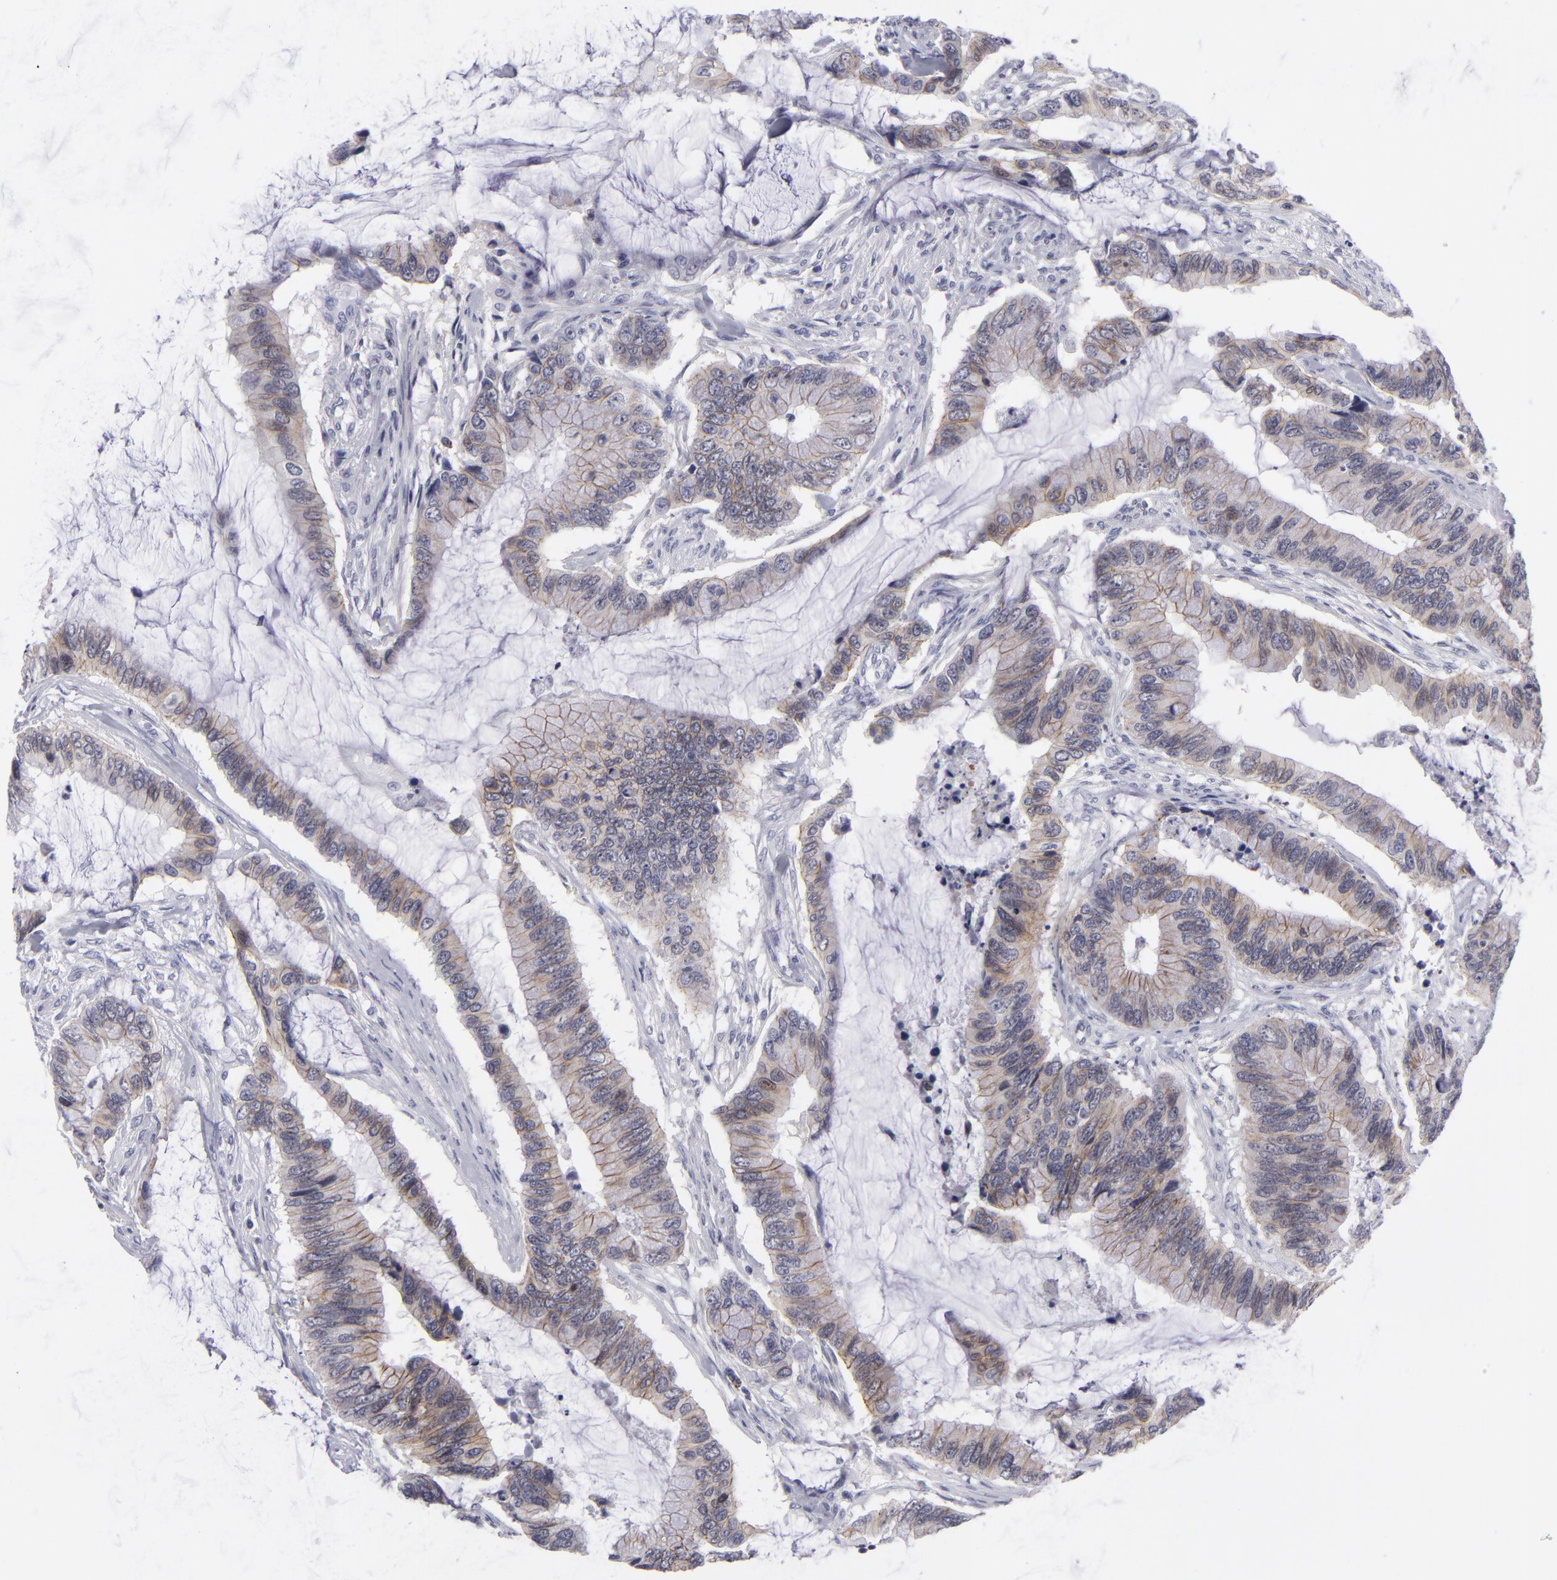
{"staining": {"intensity": "weak", "quantity": "25%-75%", "location": "cytoplasmic/membranous"}, "tissue": "colorectal cancer", "cell_type": "Tumor cells", "image_type": "cancer", "snomed": [{"axis": "morphology", "description": "Adenocarcinoma, NOS"}, {"axis": "topography", "description": "Rectum"}], "caption": "High-magnification brightfield microscopy of colorectal cancer stained with DAB (3,3'-diaminobenzidine) (brown) and counterstained with hematoxylin (blue). tumor cells exhibit weak cytoplasmic/membranous positivity is identified in about25%-75% of cells. The staining was performed using DAB (3,3'-diaminobenzidine) to visualize the protein expression in brown, while the nuclei were stained in blue with hematoxylin (Magnification: 20x).", "gene": "CTNNB1", "patient": {"sex": "female", "age": 59}}